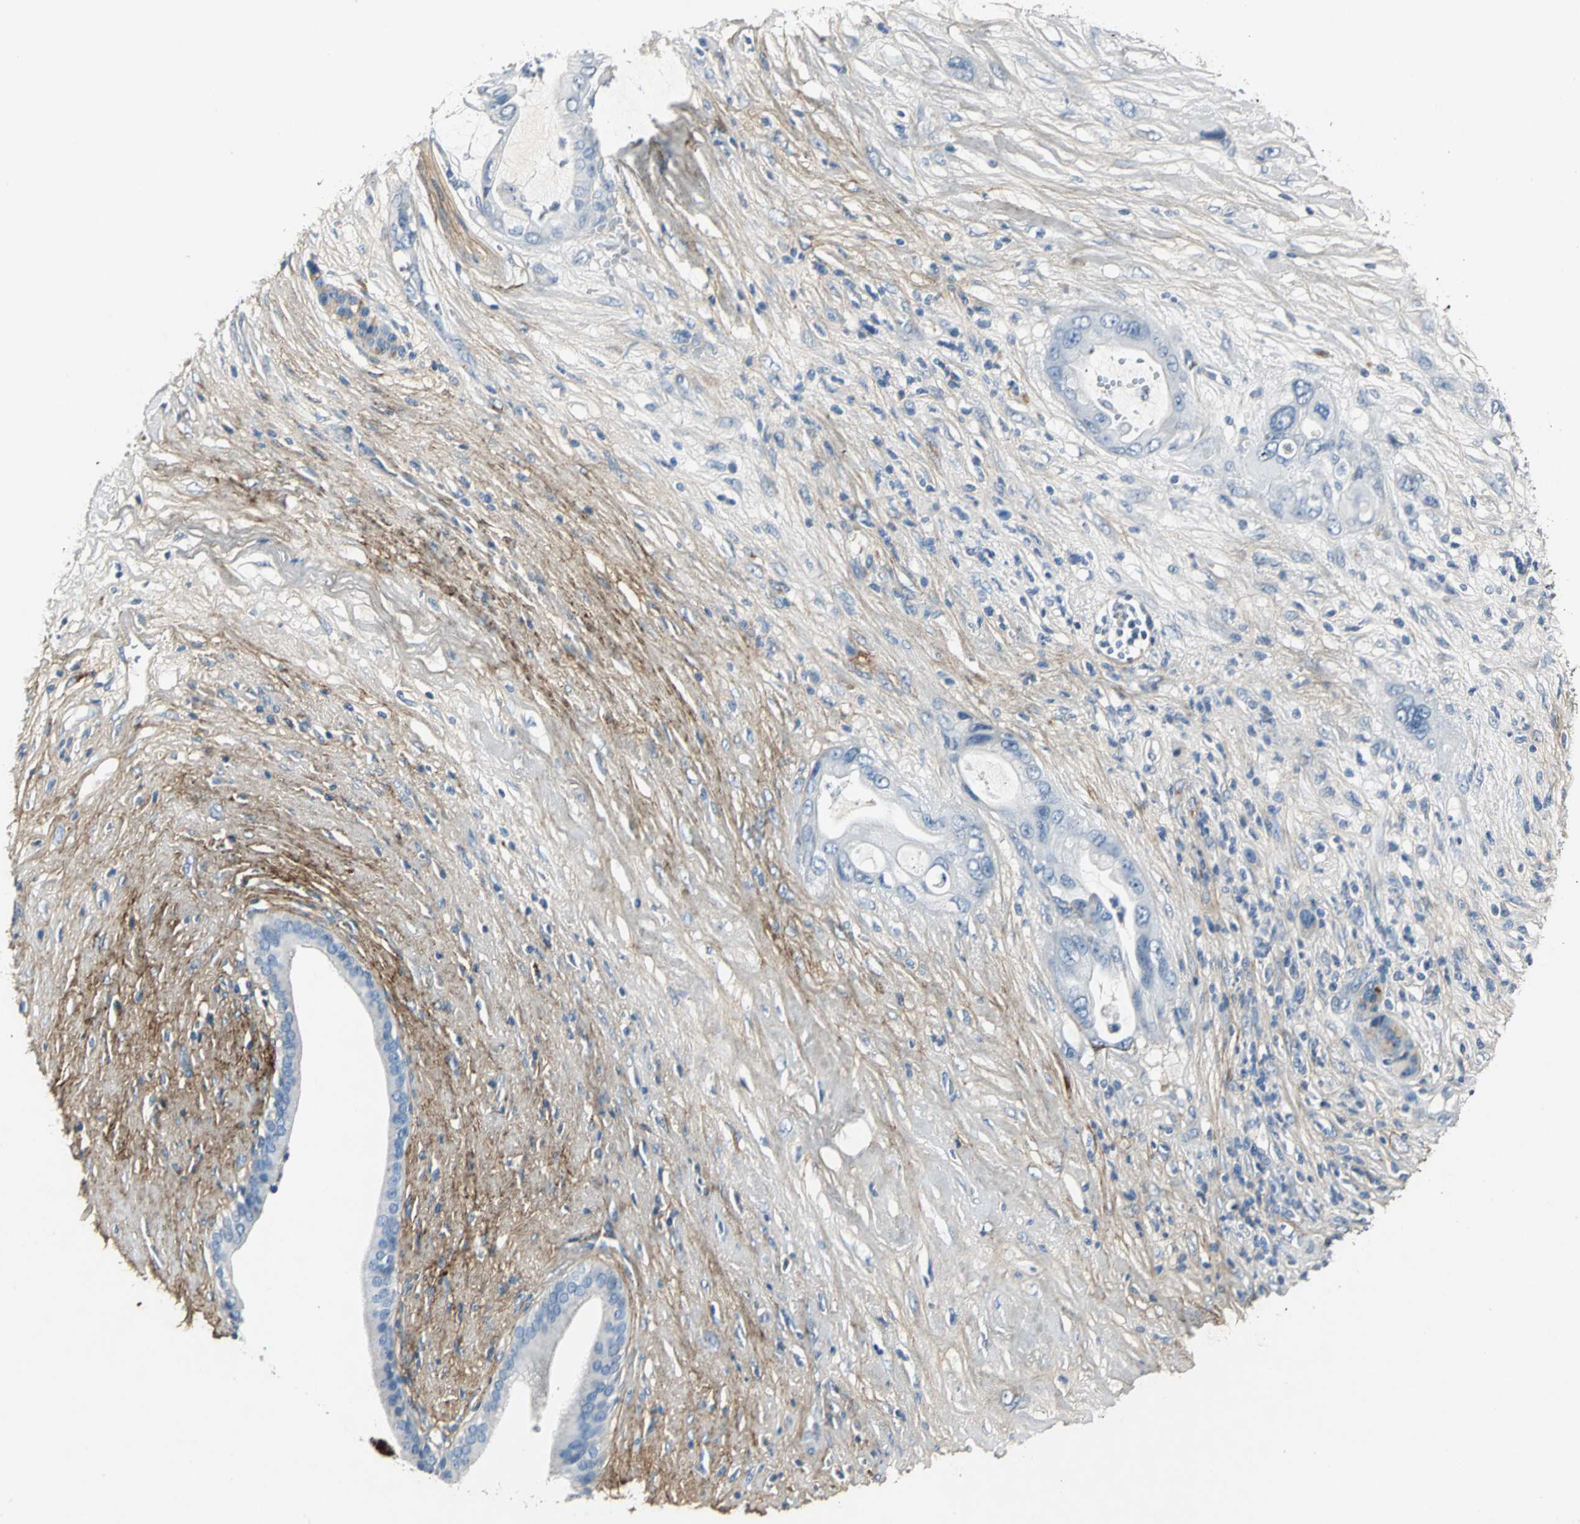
{"staining": {"intensity": "negative", "quantity": "none", "location": "none"}, "tissue": "pancreatic cancer", "cell_type": "Tumor cells", "image_type": "cancer", "snomed": [{"axis": "morphology", "description": "Adenocarcinoma, NOS"}, {"axis": "topography", "description": "Pancreas"}], "caption": "DAB immunohistochemical staining of human adenocarcinoma (pancreatic) demonstrates no significant positivity in tumor cells.", "gene": "EFNB3", "patient": {"sex": "female", "age": 59}}